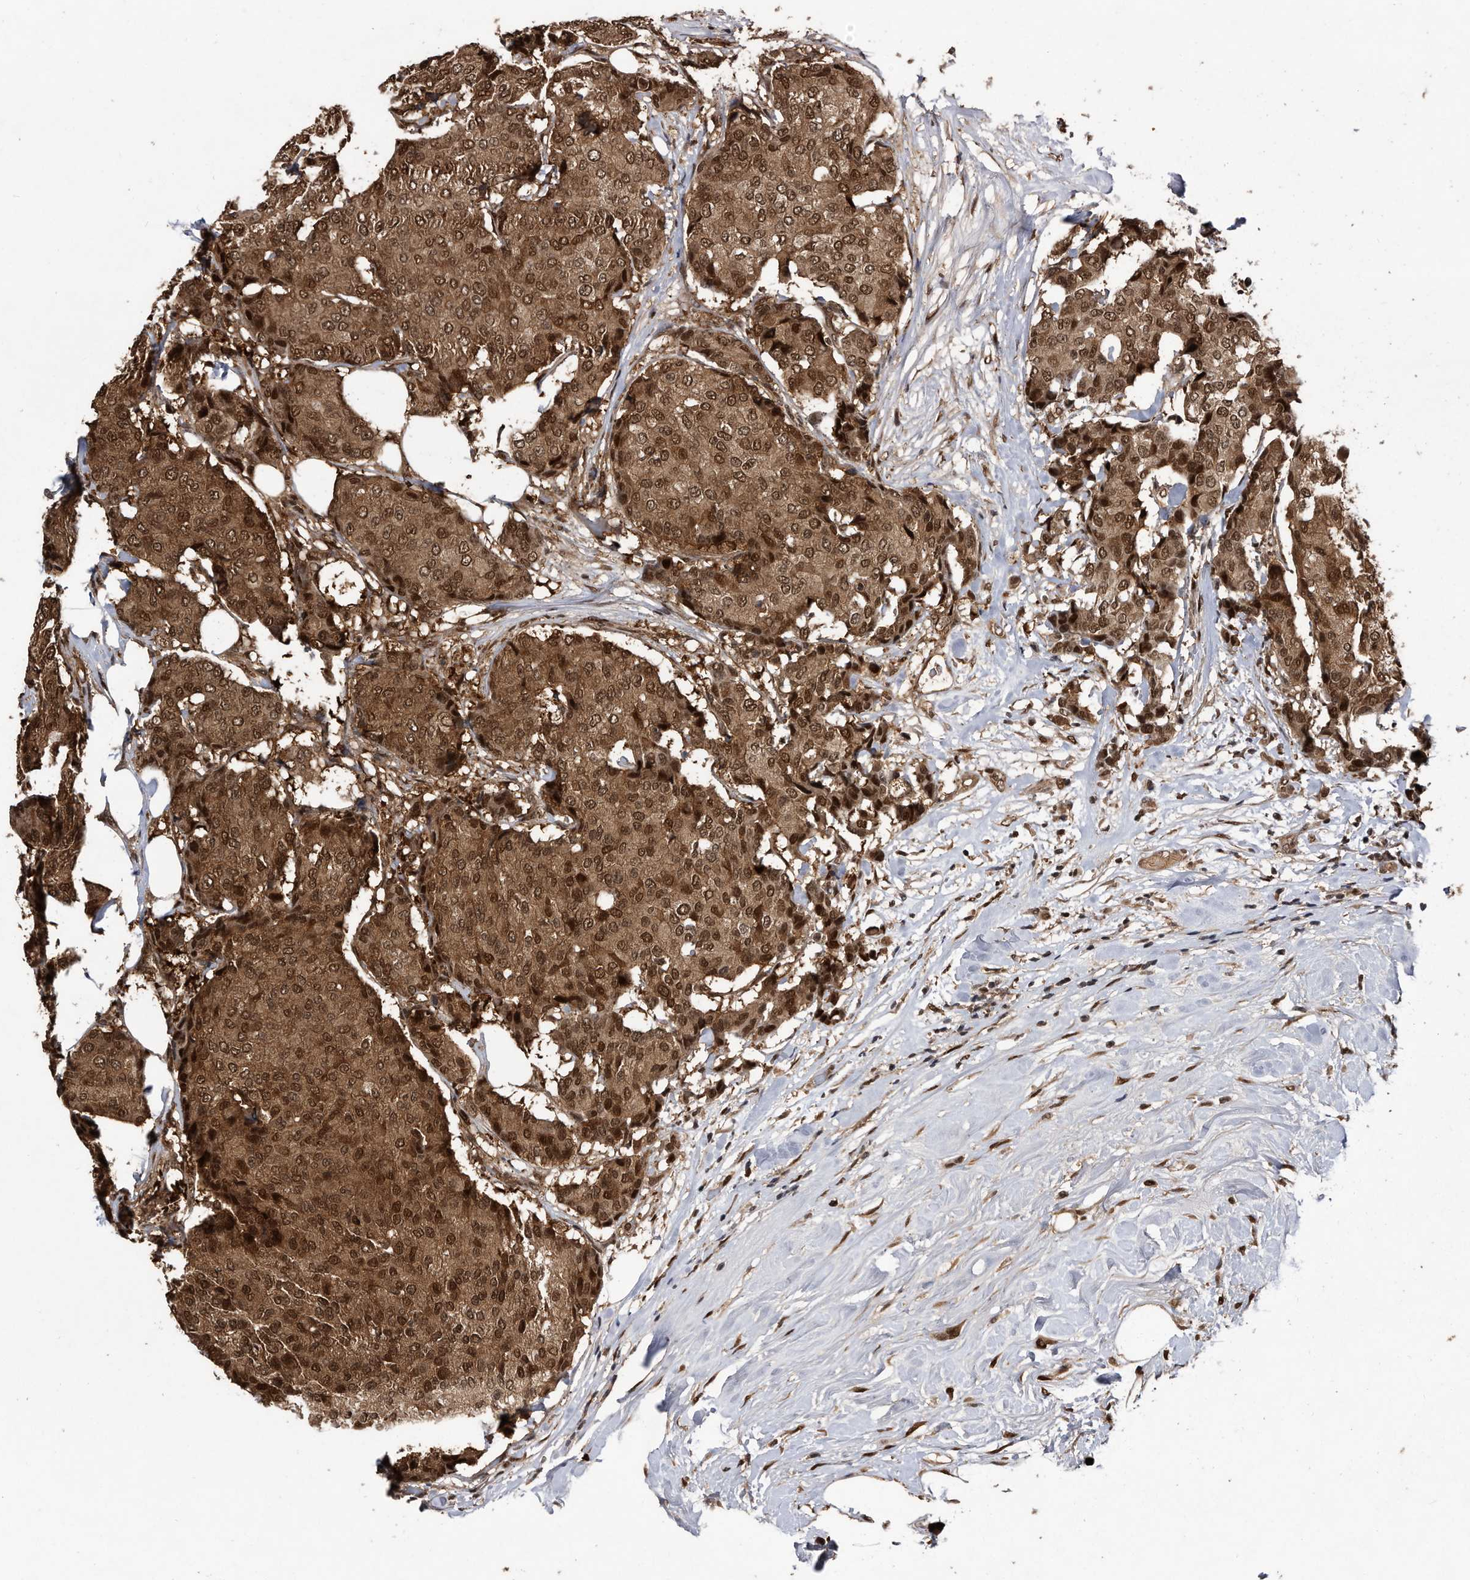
{"staining": {"intensity": "strong", "quantity": ">75%", "location": "cytoplasmic/membranous,nuclear"}, "tissue": "breast cancer", "cell_type": "Tumor cells", "image_type": "cancer", "snomed": [{"axis": "morphology", "description": "Duct carcinoma"}, {"axis": "topography", "description": "Breast"}], "caption": "Strong cytoplasmic/membranous and nuclear positivity for a protein is seen in approximately >75% of tumor cells of breast cancer using immunohistochemistry (IHC).", "gene": "RAD23B", "patient": {"sex": "female", "age": 75}}